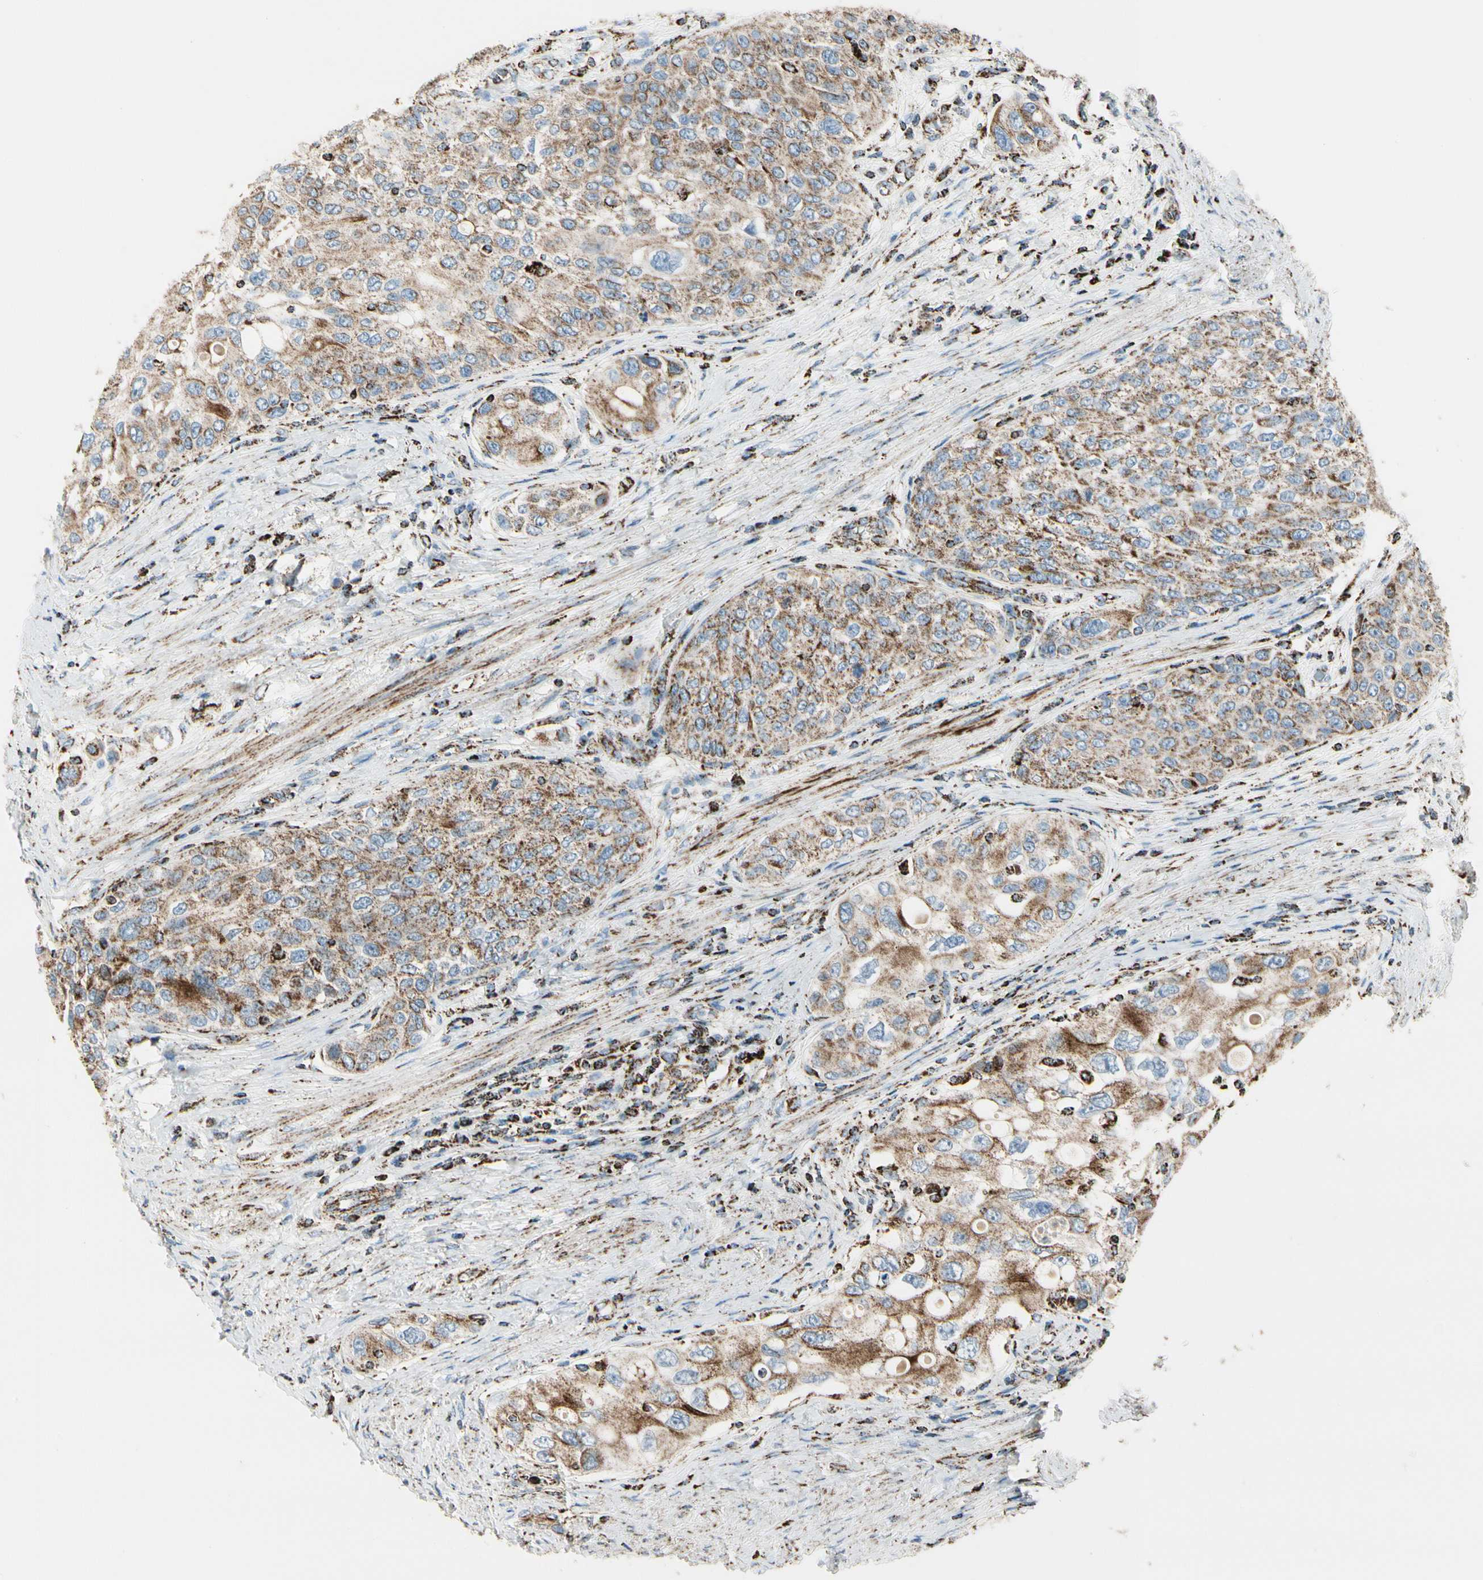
{"staining": {"intensity": "moderate", "quantity": ">75%", "location": "cytoplasmic/membranous"}, "tissue": "urothelial cancer", "cell_type": "Tumor cells", "image_type": "cancer", "snomed": [{"axis": "morphology", "description": "Urothelial carcinoma, High grade"}, {"axis": "topography", "description": "Urinary bladder"}], "caption": "An image of human high-grade urothelial carcinoma stained for a protein displays moderate cytoplasmic/membranous brown staining in tumor cells.", "gene": "ME2", "patient": {"sex": "female", "age": 56}}